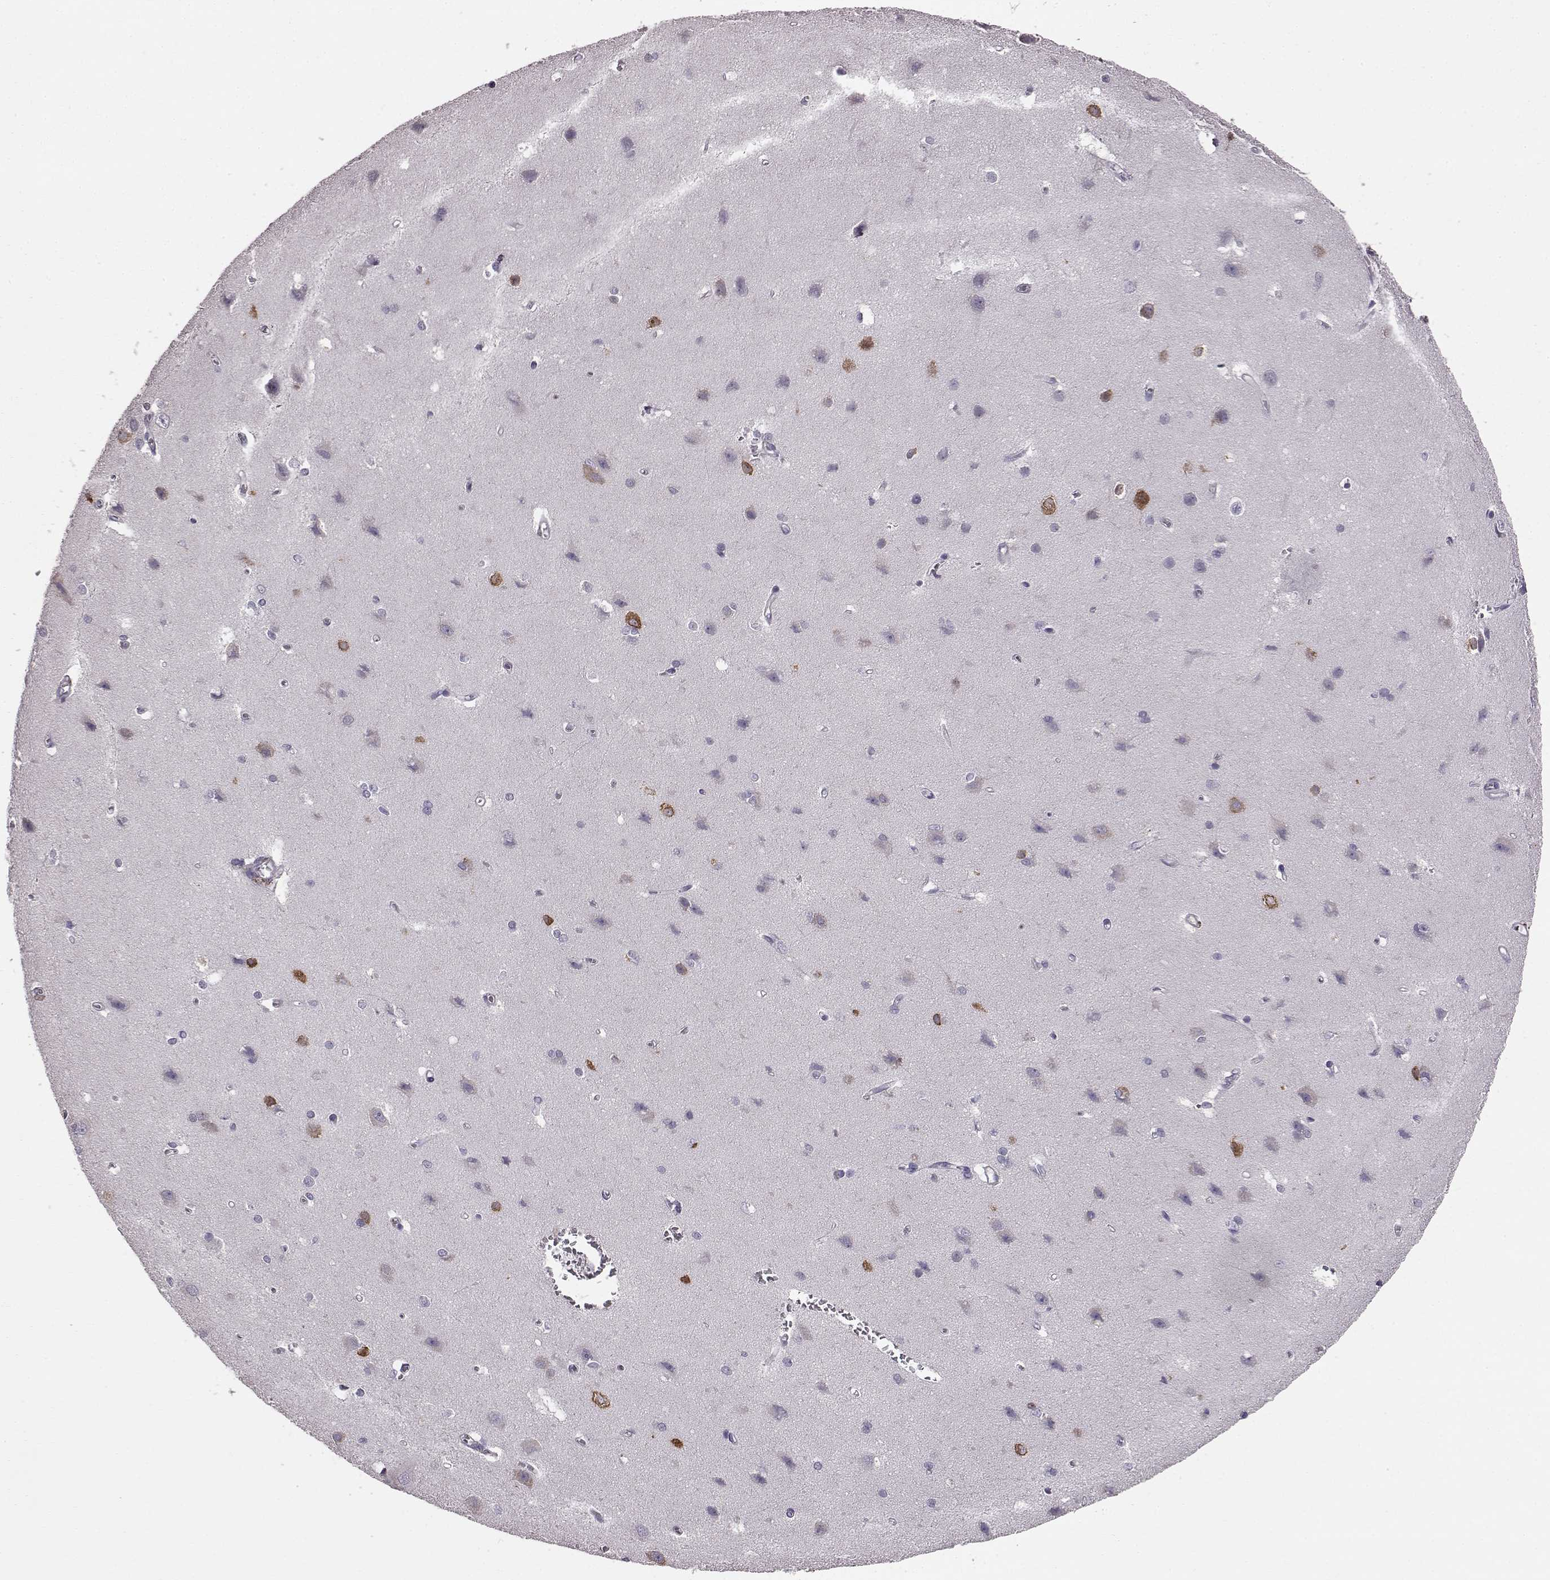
{"staining": {"intensity": "negative", "quantity": "none", "location": "none"}, "tissue": "cerebral cortex", "cell_type": "Endothelial cells", "image_type": "normal", "snomed": [{"axis": "morphology", "description": "Normal tissue, NOS"}, {"axis": "topography", "description": "Cerebral cortex"}], "caption": "Immunohistochemistry (IHC) of benign cerebral cortex displays no expression in endothelial cells.", "gene": "ADGRG2", "patient": {"sex": "male", "age": 37}}